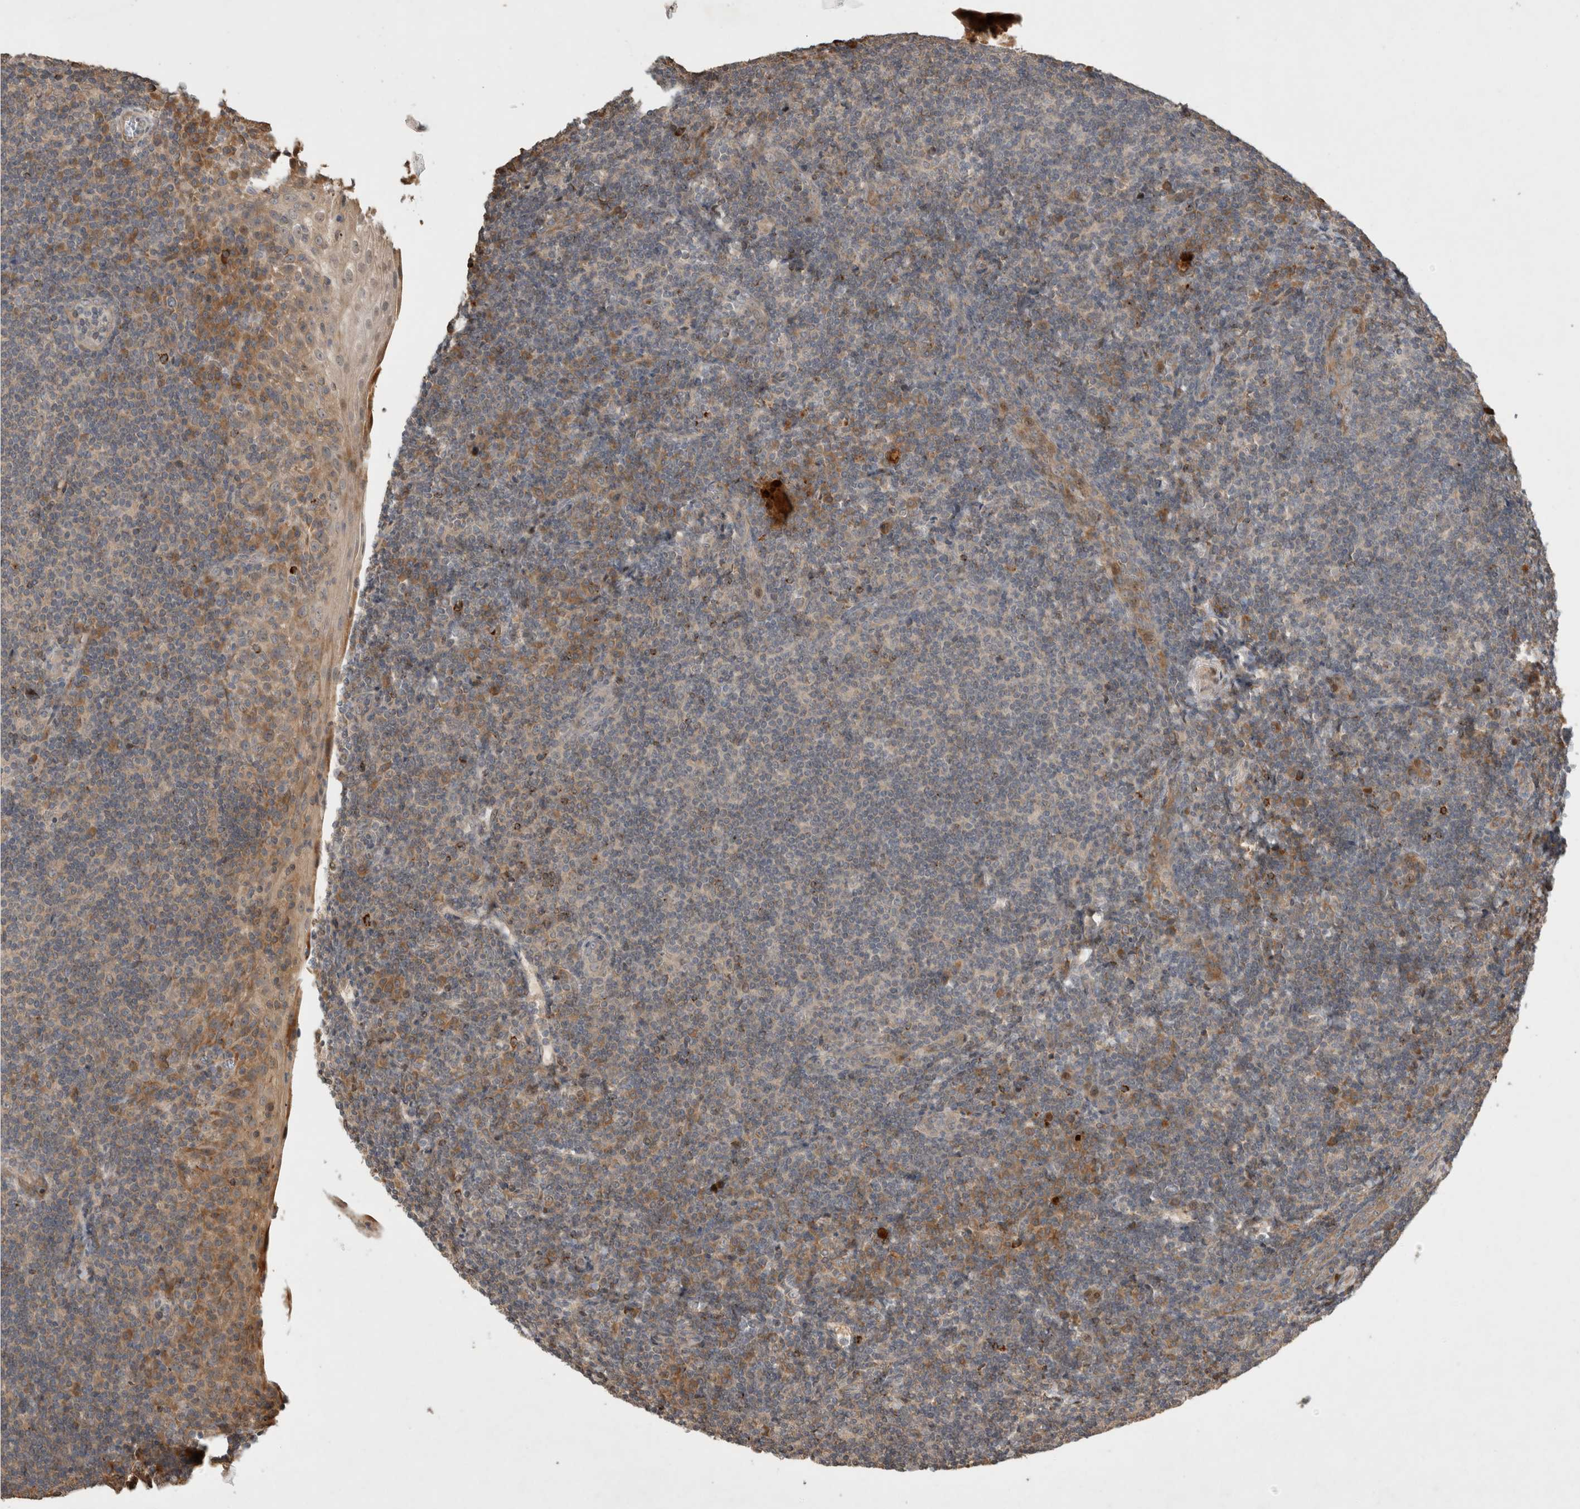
{"staining": {"intensity": "moderate", "quantity": "<25%", "location": "cytoplasmic/membranous"}, "tissue": "tonsil", "cell_type": "Non-germinal center cells", "image_type": "normal", "snomed": [{"axis": "morphology", "description": "Normal tissue, NOS"}, {"axis": "topography", "description": "Tonsil"}], "caption": "Immunohistochemical staining of benign human tonsil exhibits moderate cytoplasmic/membranous protein expression in about <25% of non-germinal center cells.", "gene": "SERAC1", "patient": {"sex": "male", "age": 37}}